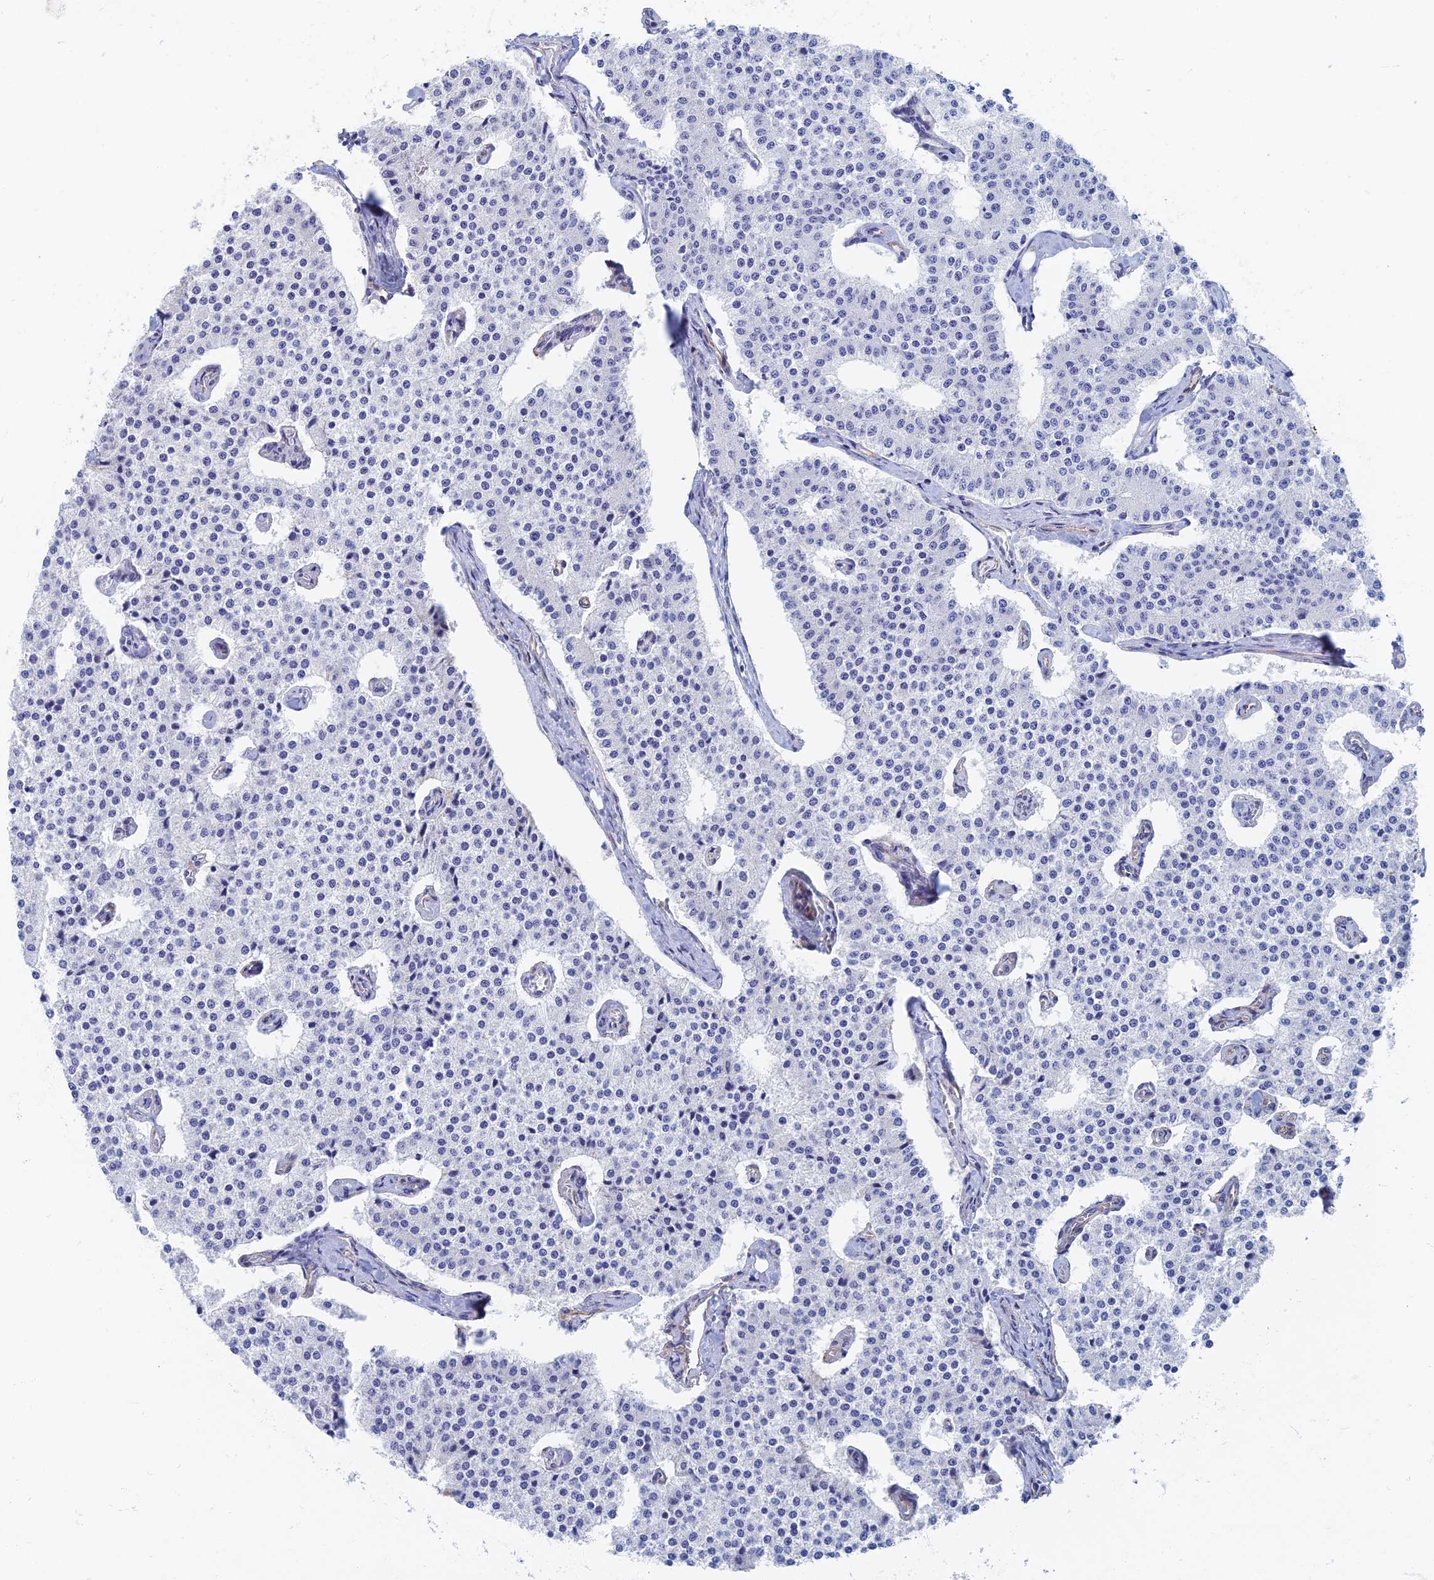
{"staining": {"intensity": "negative", "quantity": "none", "location": "none"}, "tissue": "carcinoid", "cell_type": "Tumor cells", "image_type": "cancer", "snomed": [{"axis": "morphology", "description": "Carcinoid, malignant, NOS"}, {"axis": "topography", "description": "Colon"}], "caption": "High magnification brightfield microscopy of malignant carcinoid stained with DAB (brown) and counterstained with hematoxylin (blue): tumor cells show no significant staining.", "gene": "RMC1", "patient": {"sex": "female", "age": 52}}